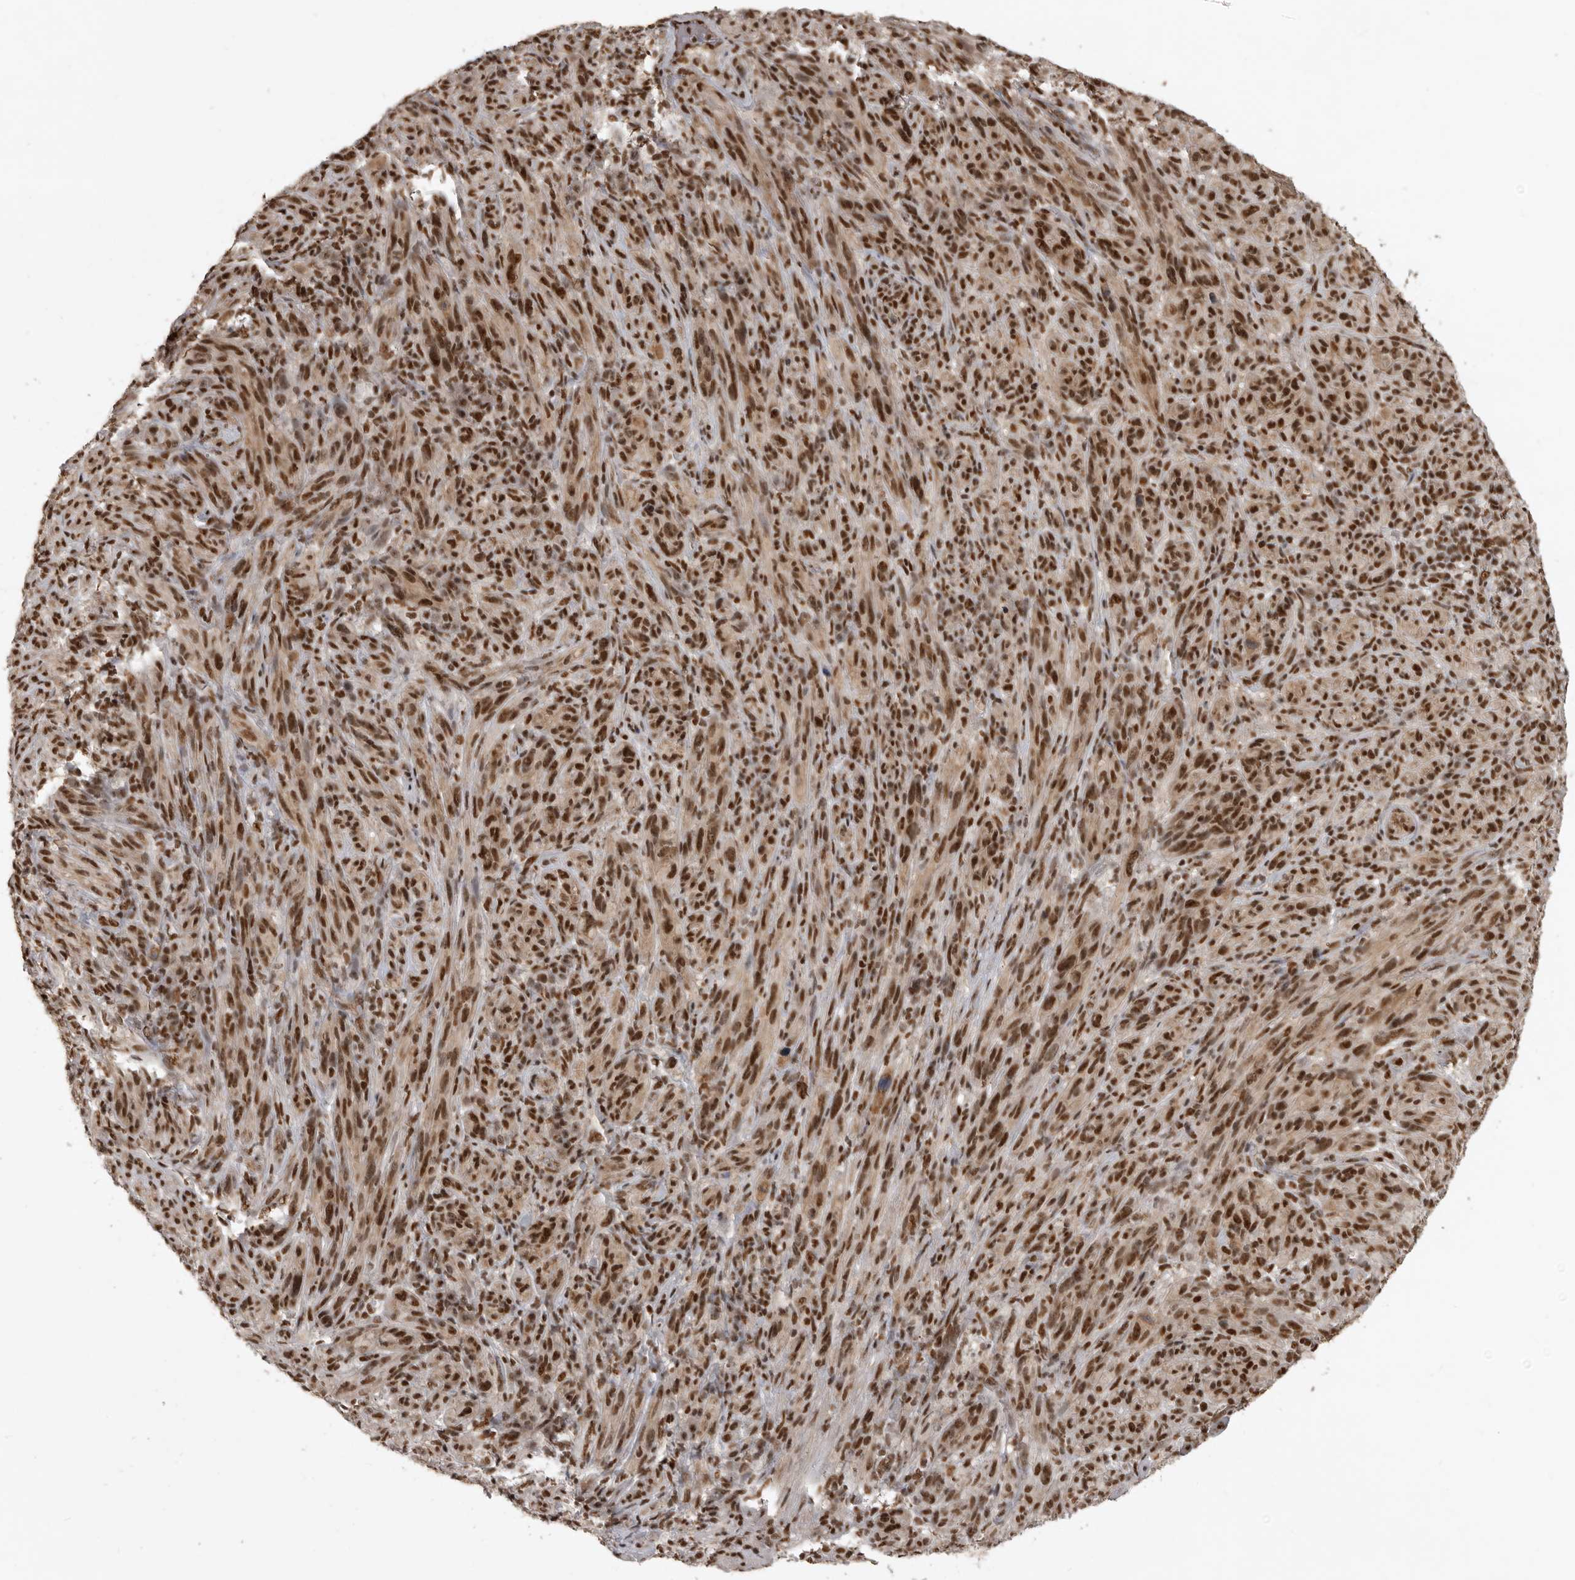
{"staining": {"intensity": "strong", "quantity": ">75%", "location": "nuclear"}, "tissue": "melanoma", "cell_type": "Tumor cells", "image_type": "cancer", "snomed": [{"axis": "morphology", "description": "Malignant melanoma, NOS"}, {"axis": "topography", "description": "Skin of head"}], "caption": "IHC histopathology image of human melanoma stained for a protein (brown), which shows high levels of strong nuclear expression in about >75% of tumor cells.", "gene": "CBLL1", "patient": {"sex": "male", "age": 96}}